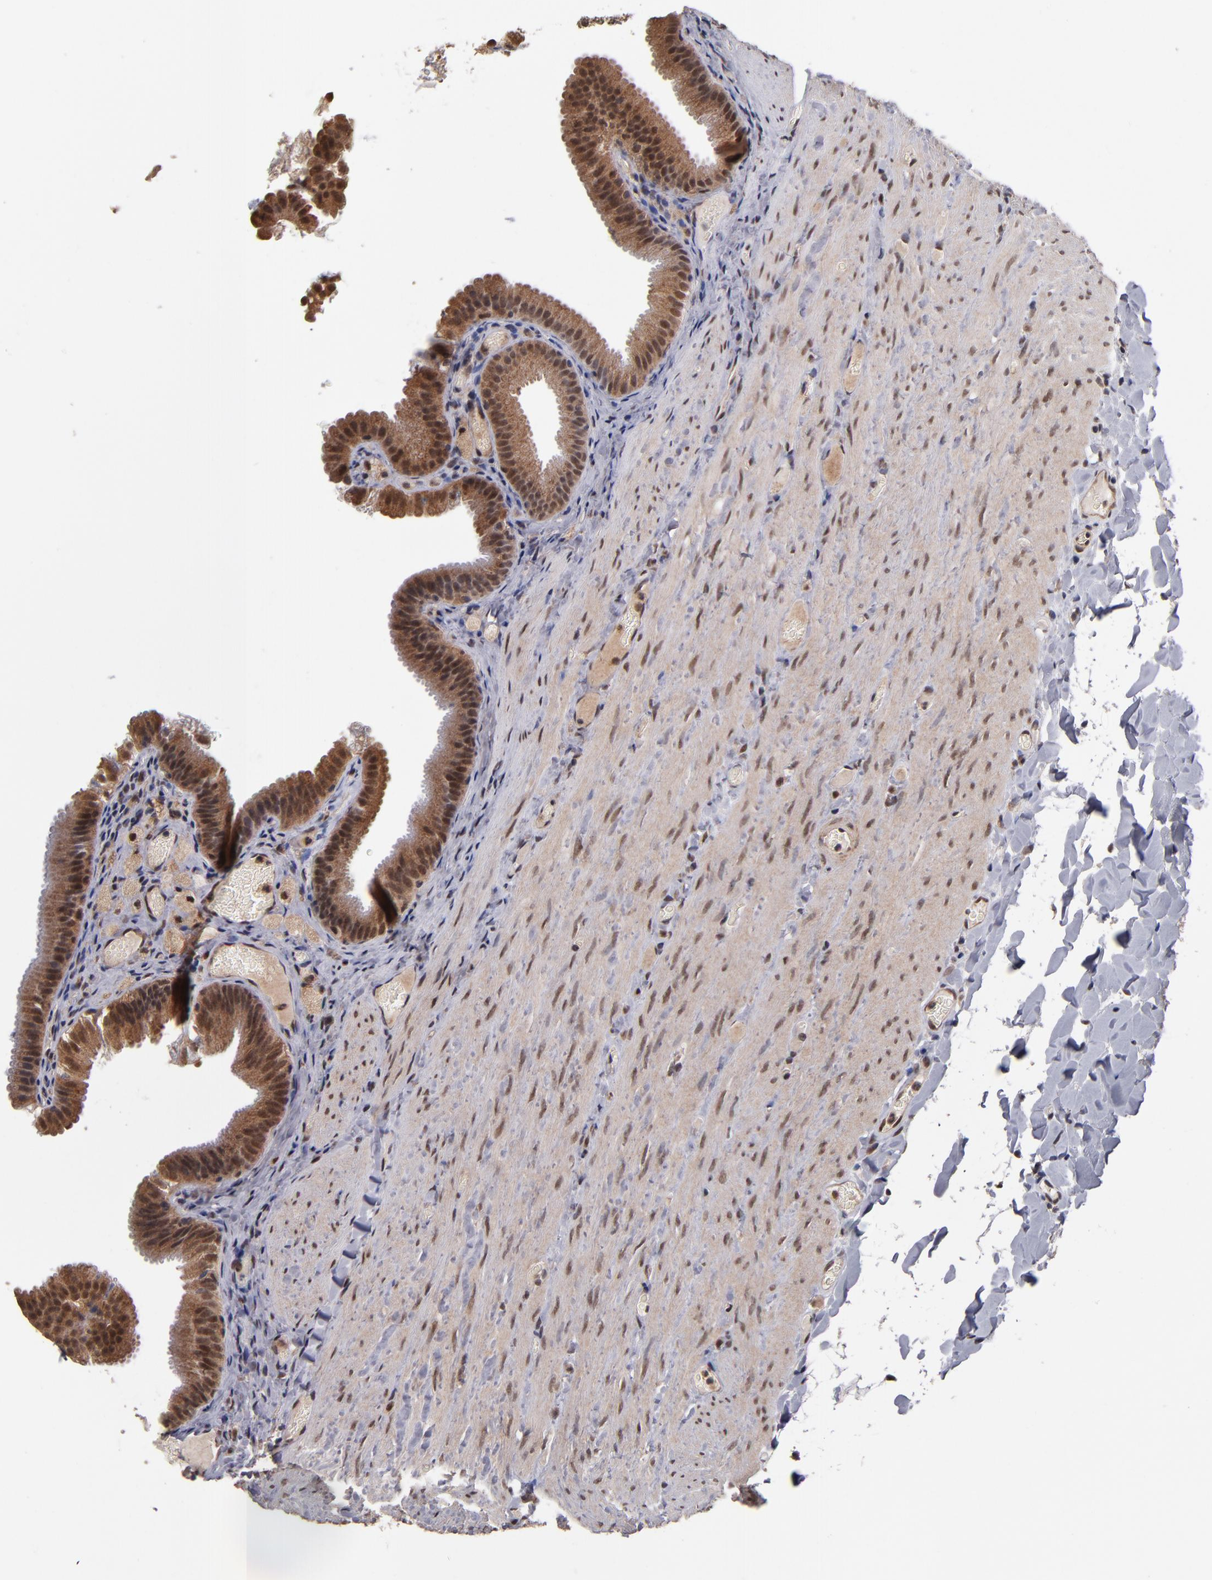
{"staining": {"intensity": "strong", "quantity": ">75%", "location": "cytoplasmic/membranous,nuclear"}, "tissue": "gallbladder", "cell_type": "Glandular cells", "image_type": "normal", "snomed": [{"axis": "morphology", "description": "Normal tissue, NOS"}, {"axis": "topography", "description": "Gallbladder"}], "caption": "Normal gallbladder was stained to show a protein in brown. There is high levels of strong cytoplasmic/membranous,nuclear expression in about >75% of glandular cells.", "gene": "CUL5", "patient": {"sex": "female", "age": 24}}